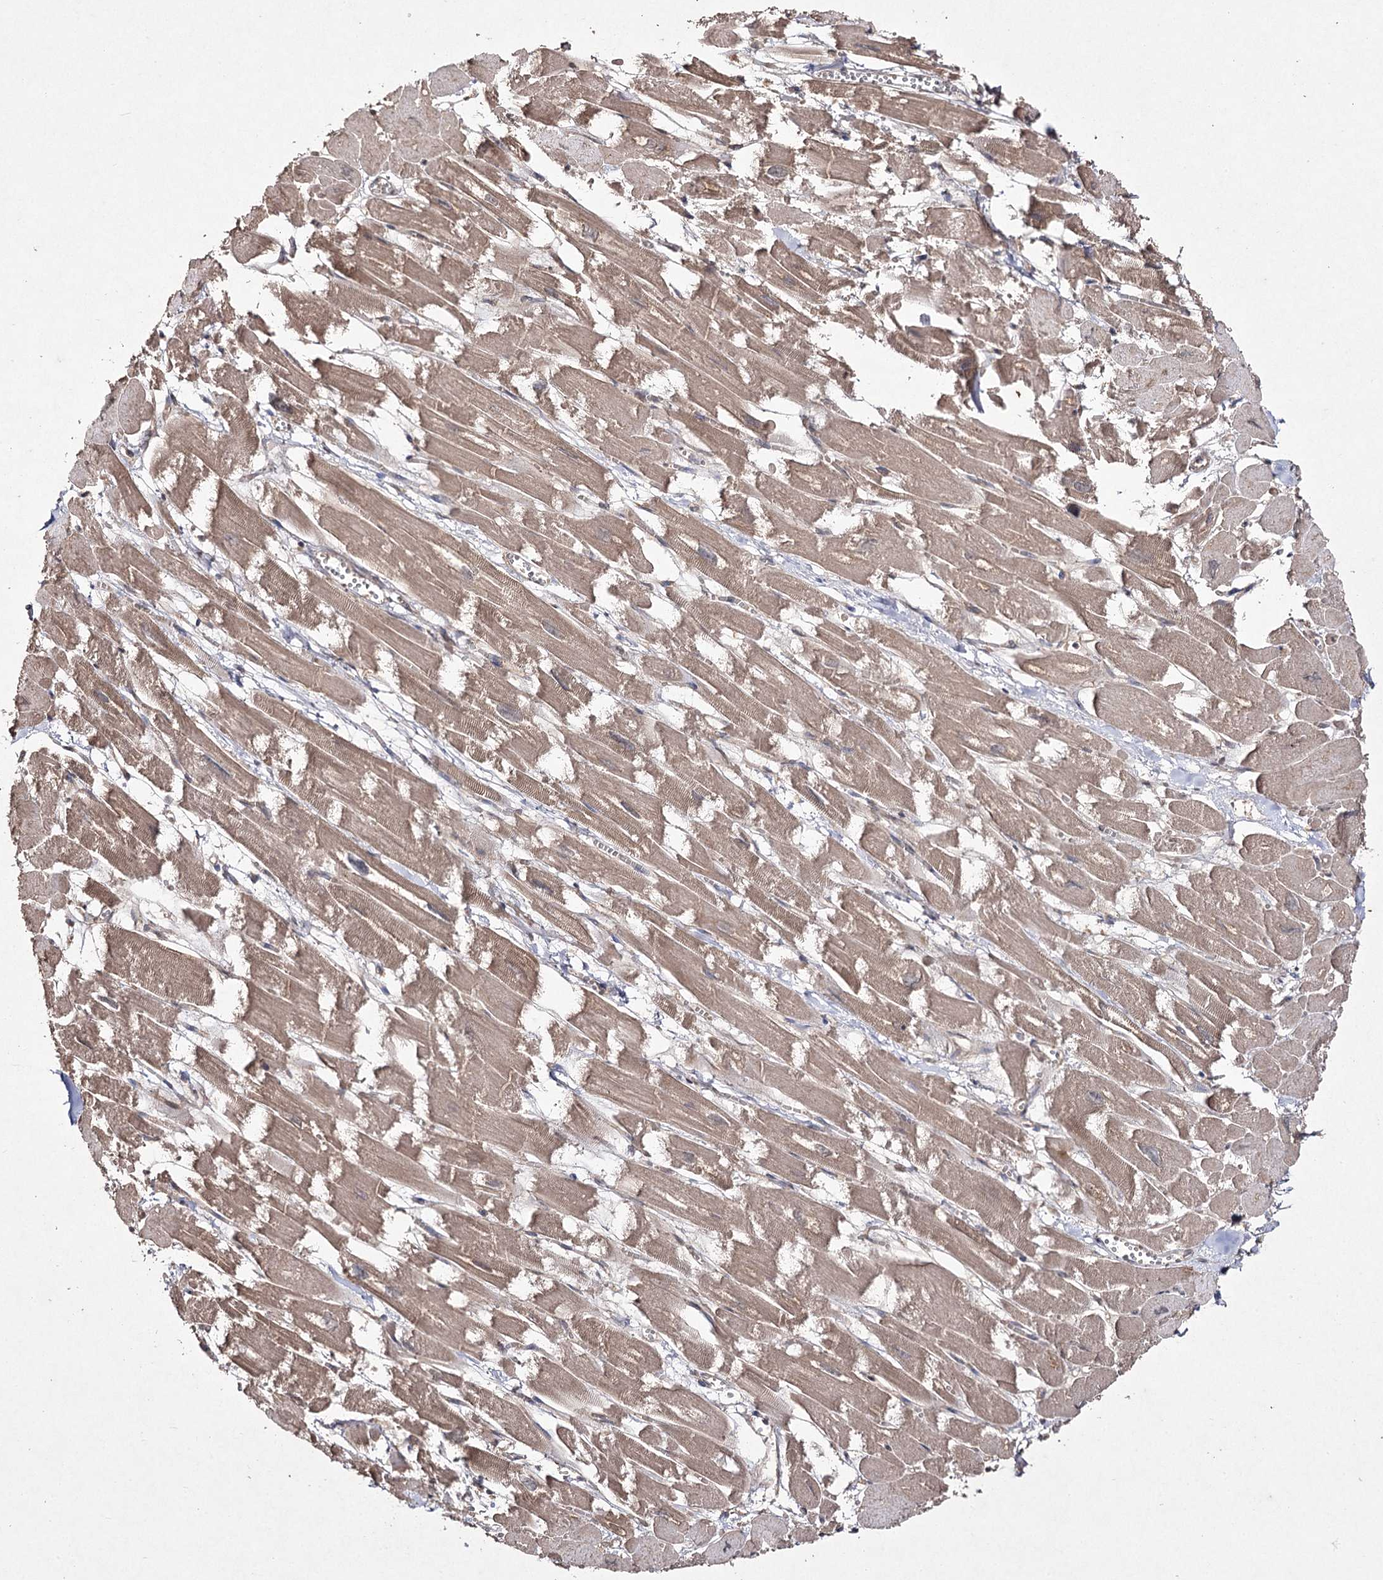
{"staining": {"intensity": "moderate", "quantity": ">75%", "location": "cytoplasmic/membranous"}, "tissue": "heart muscle", "cell_type": "Cardiomyocytes", "image_type": "normal", "snomed": [{"axis": "morphology", "description": "Normal tissue, NOS"}, {"axis": "topography", "description": "Heart"}], "caption": "Protein analysis of benign heart muscle exhibits moderate cytoplasmic/membranous positivity in approximately >75% of cardiomyocytes. Nuclei are stained in blue.", "gene": "FANCL", "patient": {"sex": "male", "age": 54}}